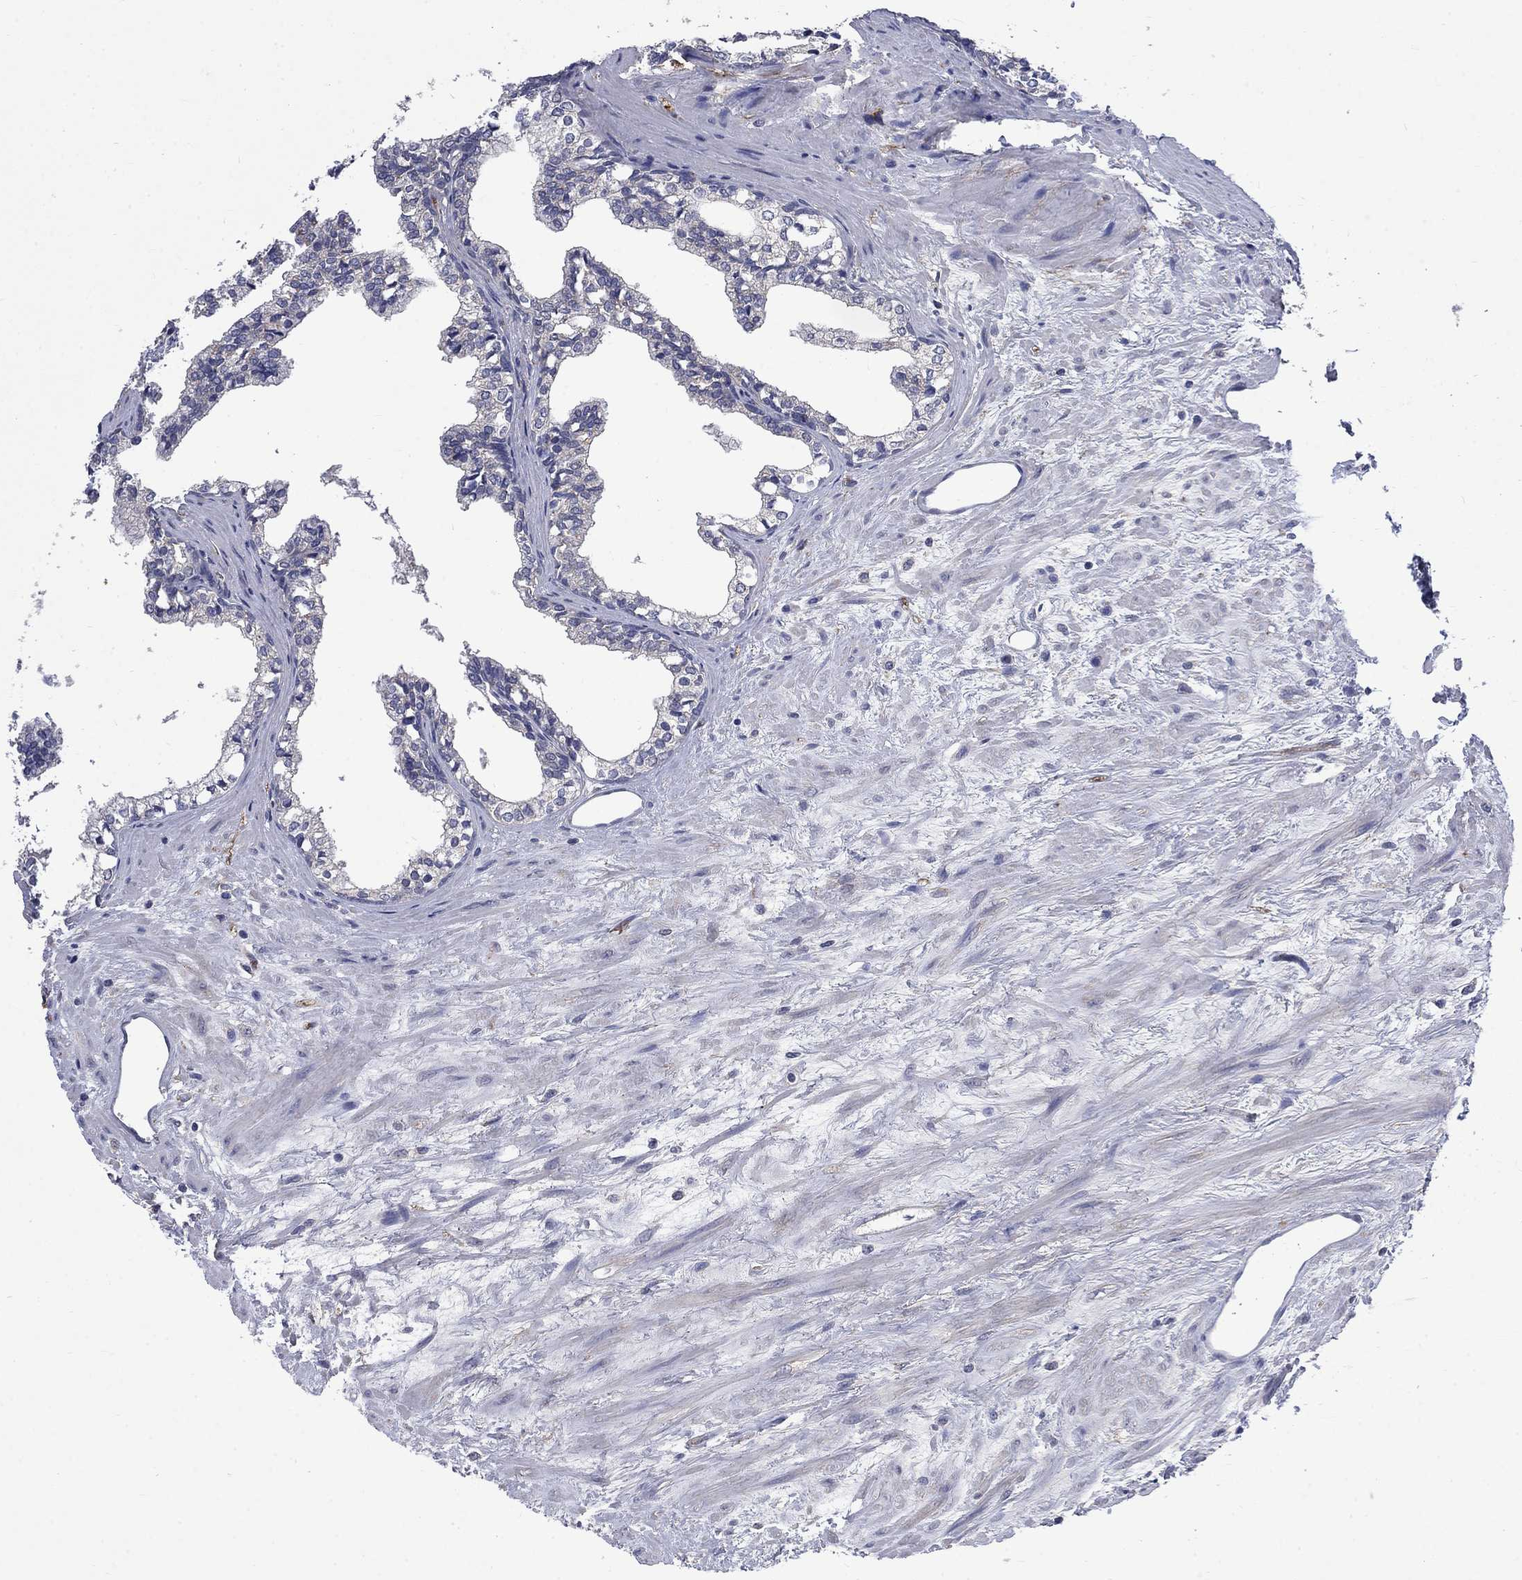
{"staining": {"intensity": "moderate", "quantity": "<25%", "location": "cytoplasmic/membranous"}, "tissue": "prostate cancer", "cell_type": "Tumor cells", "image_type": "cancer", "snomed": [{"axis": "morphology", "description": "Adenocarcinoma, NOS"}, {"axis": "topography", "description": "Prostate and seminal vesicle, NOS"}], "caption": "Approximately <25% of tumor cells in prostate adenocarcinoma exhibit moderate cytoplasmic/membranous protein staining as visualized by brown immunohistochemical staining.", "gene": "HSPA12A", "patient": {"sex": "male", "age": 63}}